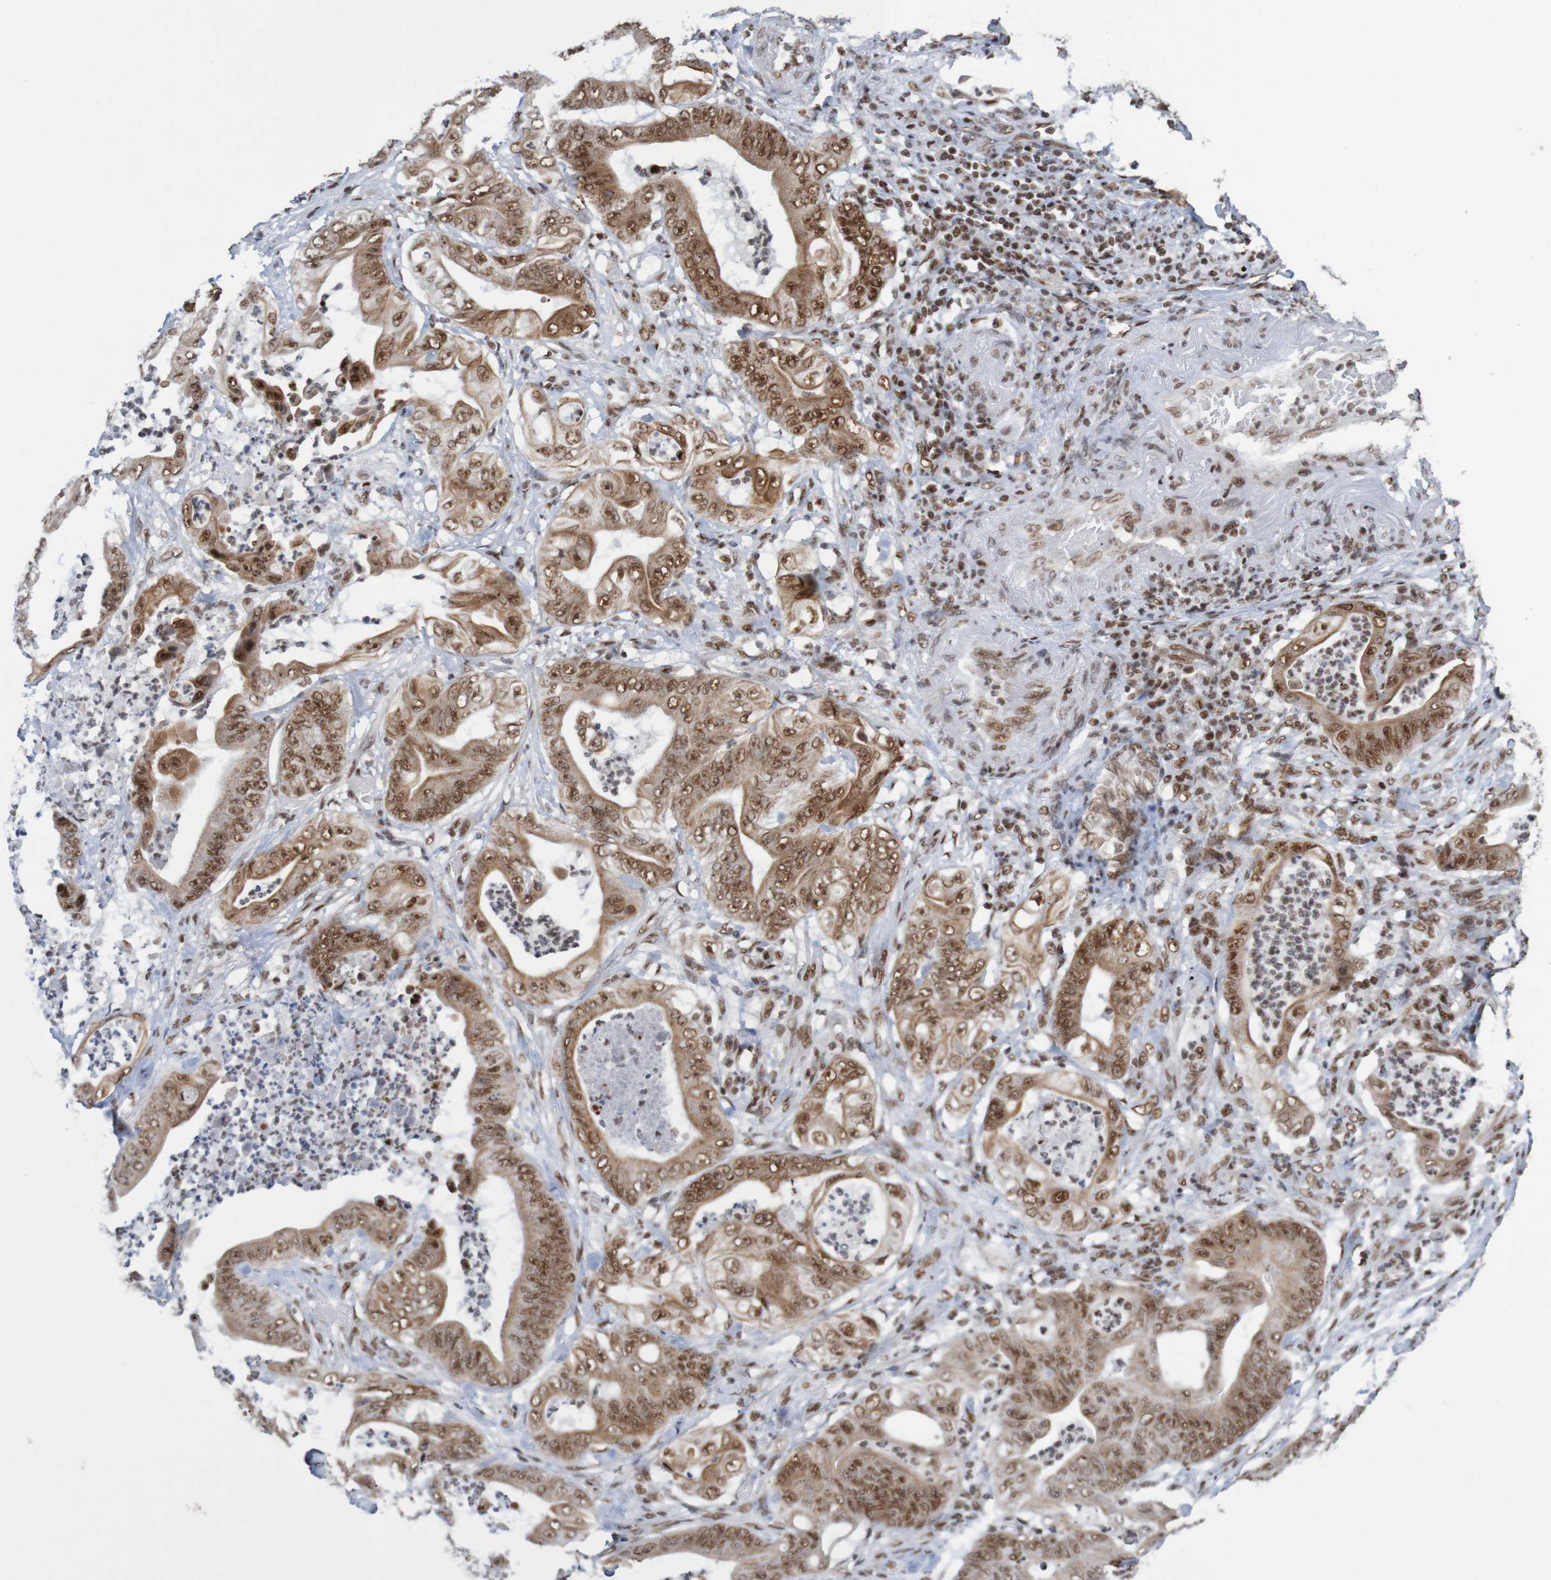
{"staining": {"intensity": "strong", "quantity": ">75%", "location": "nuclear"}, "tissue": "stomach cancer", "cell_type": "Tumor cells", "image_type": "cancer", "snomed": [{"axis": "morphology", "description": "Adenocarcinoma, NOS"}, {"axis": "topography", "description": "Stomach"}], "caption": "Stomach adenocarcinoma stained with a brown dye shows strong nuclear positive expression in approximately >75% of tumor cells.", "gene": "THRAP3", "patient": {"sex": "female", "age": 73}}